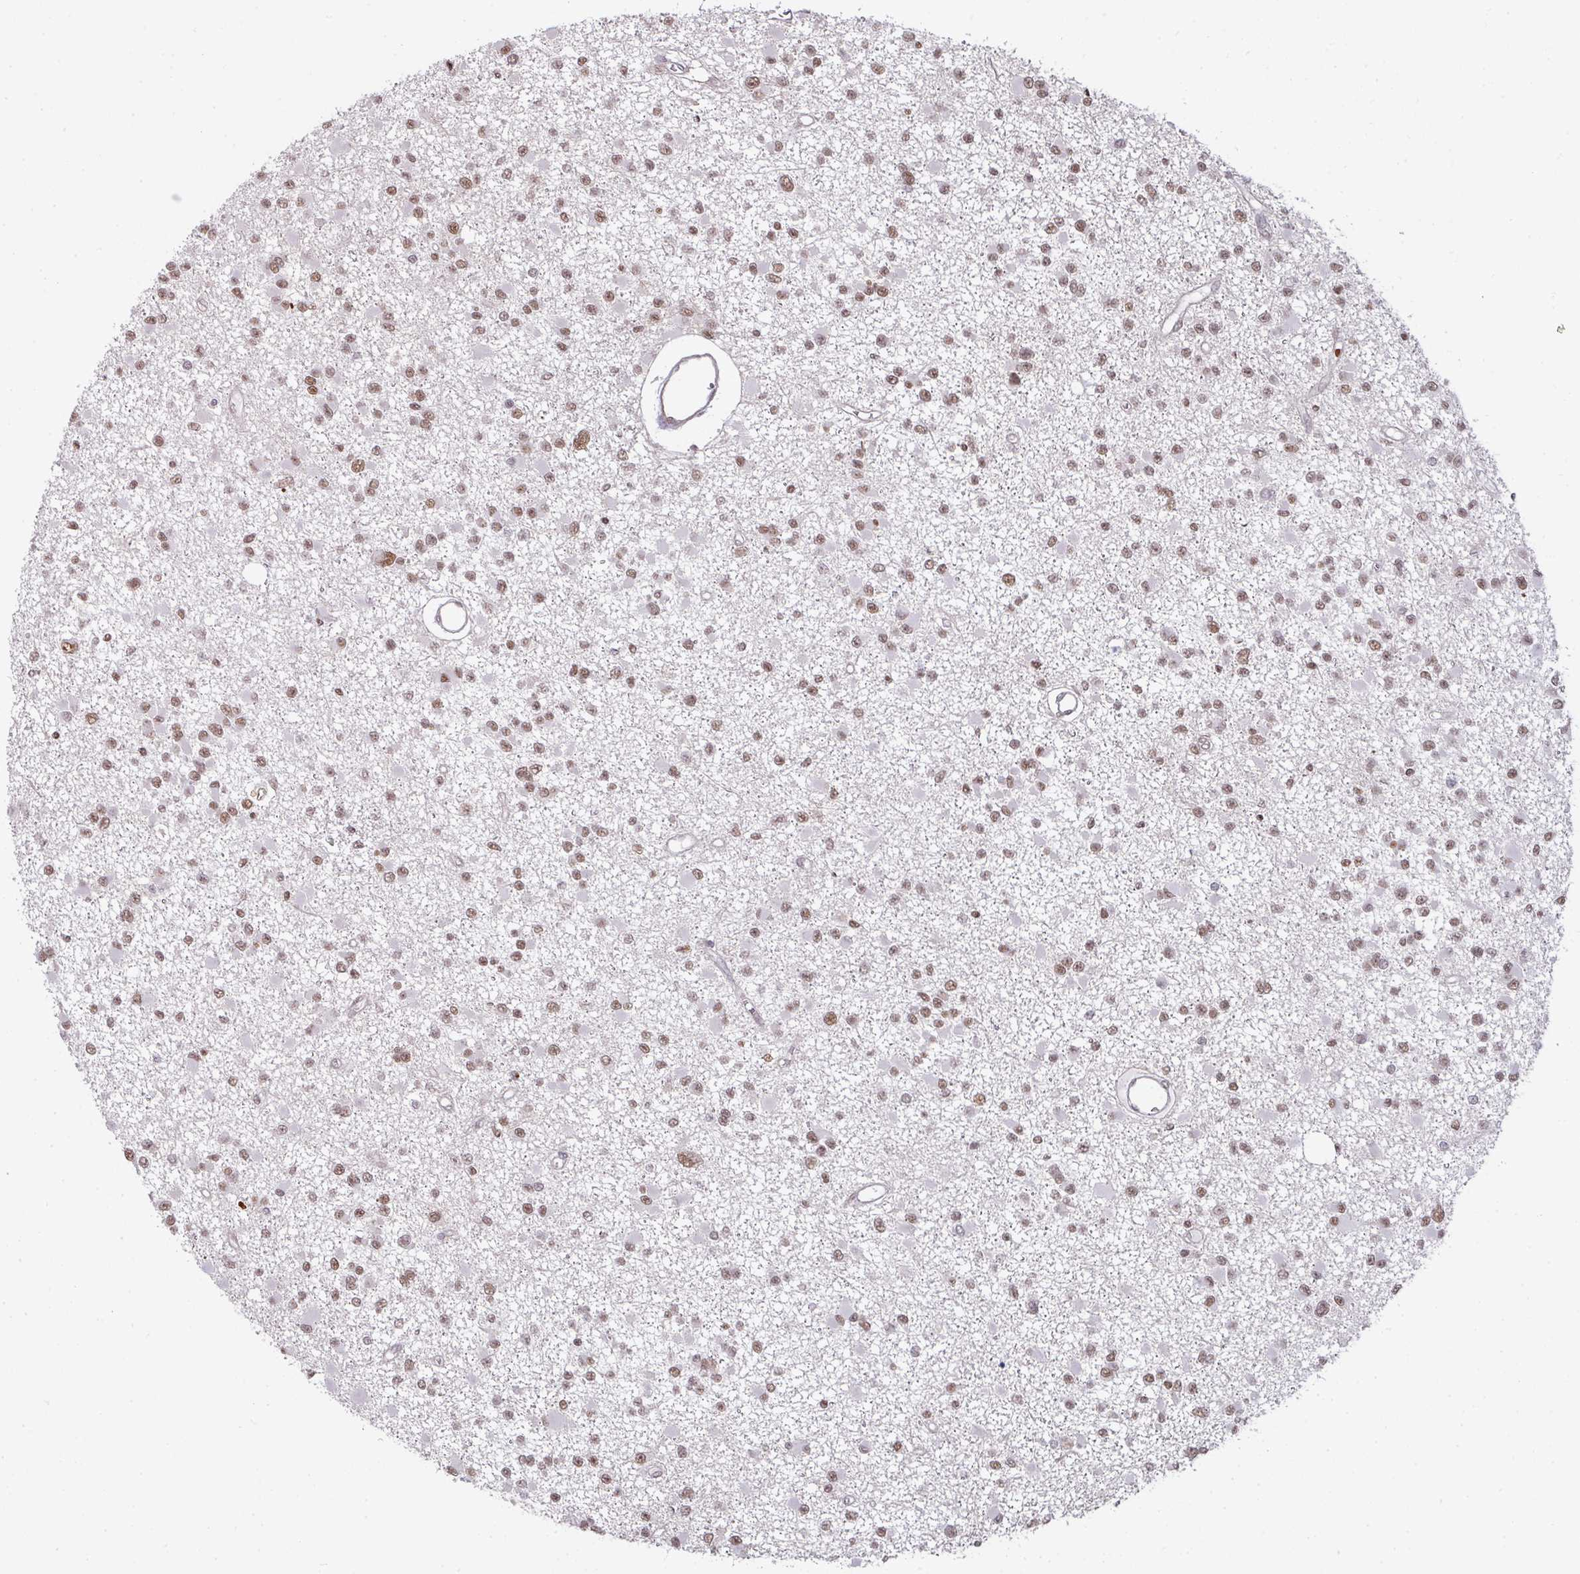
{"staining": {"intensity": "moderate", "quantity": ">75%", "location": "nuclear"}, "tissue": "glioma", "cell_type": "Tumor cells", "image_type": "cancer", "snomed": [{"axis": "morphology", "description": "Glioma, malignant, Low grade"}, {"axis": "topography", "description": "Brain"}], "caption": "An IHC micrograph of neoplastic tissue is shown. Protein staining in brown labels moderate nuclear positivity in glioma within tumor cells. (Brightfield microscopy of DAB IHC at high magnification).", "gene": "NCOA5", "patient": {"sex": "female", "age": 22}}